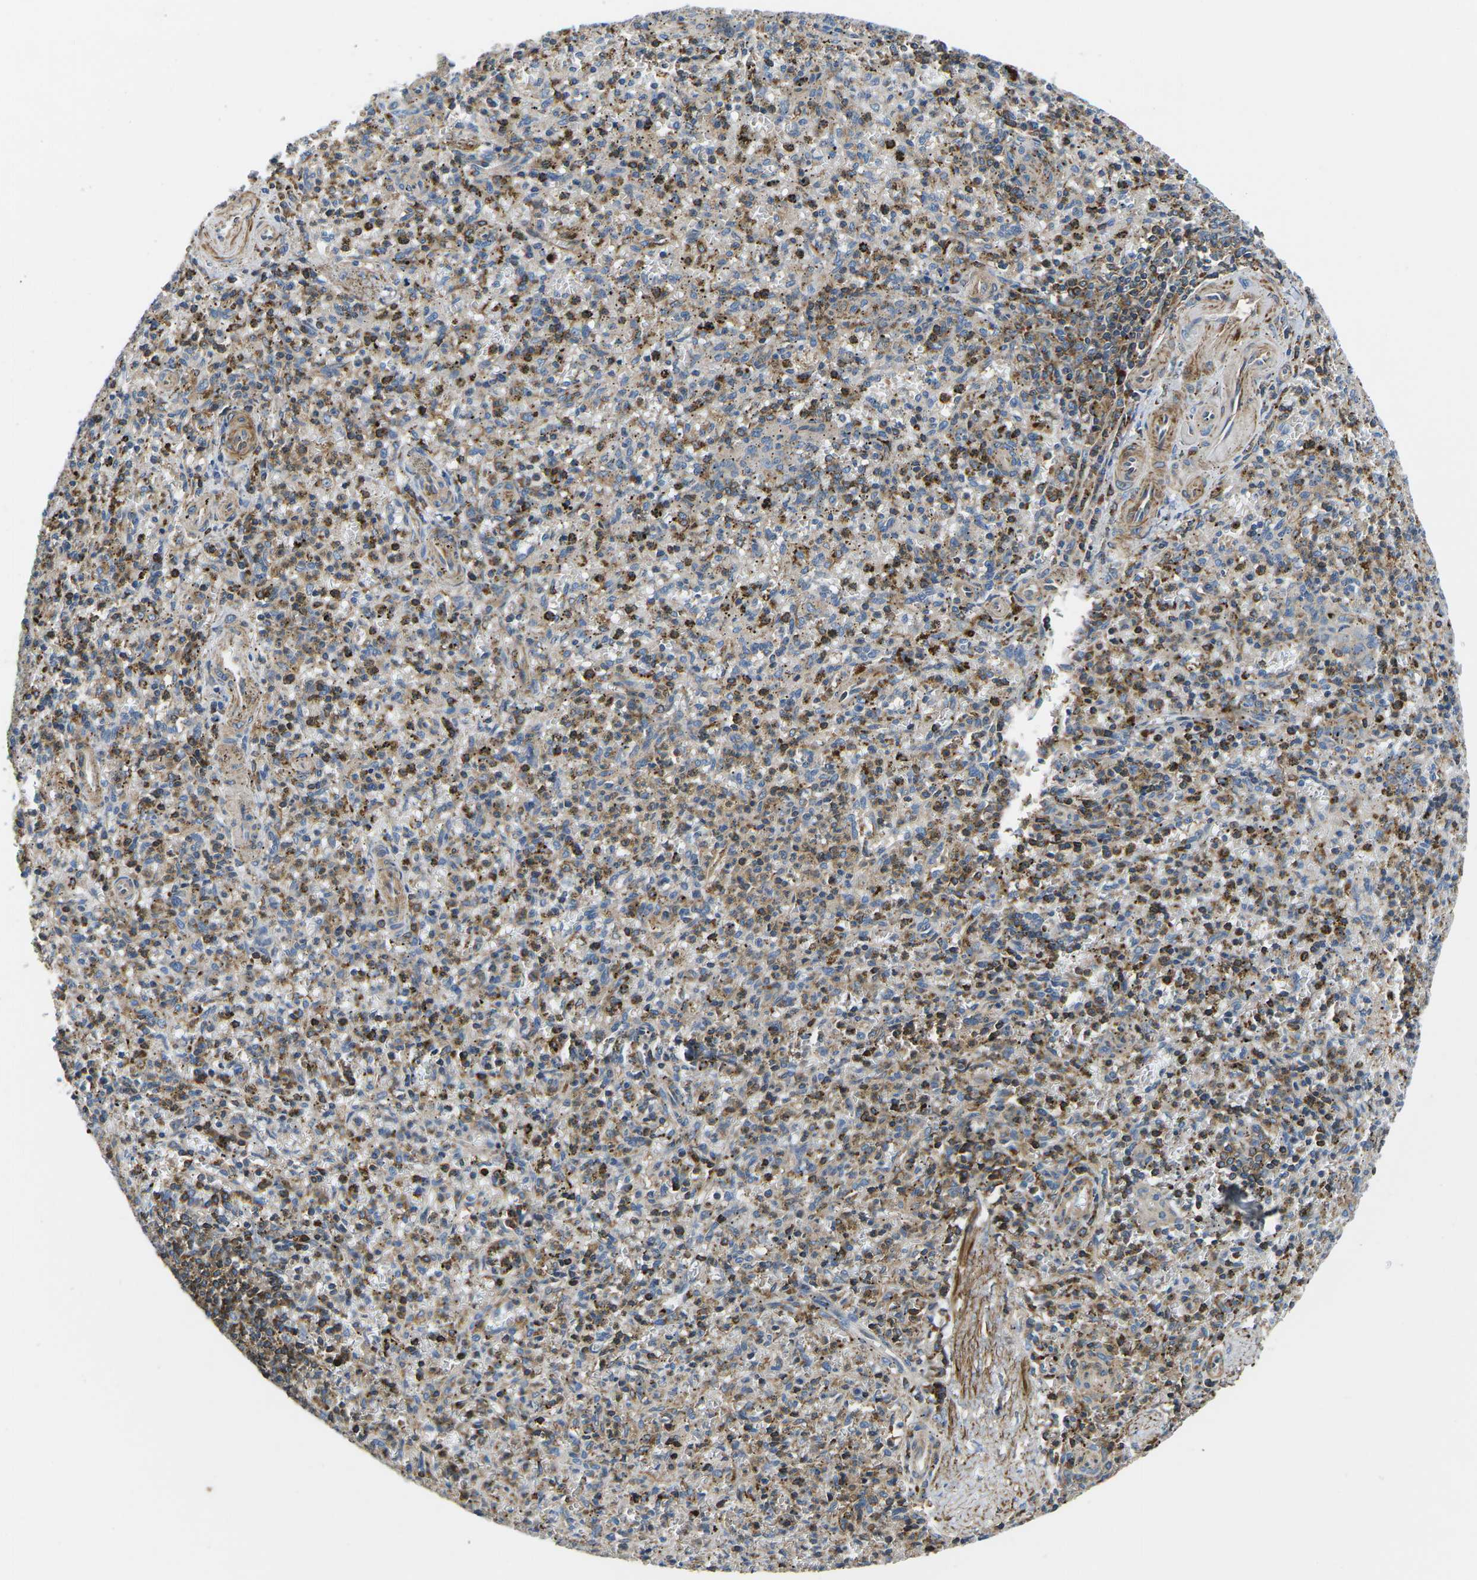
{"staining": {"intensity": "moderate", "quantity": "25%-75%", "location": "cytoplasmic/membranous"}, "tissue": "spleen", "cell_type": "Cells in red pulp", "image_type": "normal", "snomed": [{"axis": "morphology", "description": "Normal tissue, NOS"}, {"axis": "topography", "description": "Spleen"}], "caption": "Brown immunohistochemical staining in normal spleen displays moderate cytoplasmic/membranous expression in approximately 25%-75% of cells in red pulp. The protein is shown in brown color, while the nuclei are stained blue.", "gene": "KCNJ15", "patient": {"sex": "male", "age": 72}}